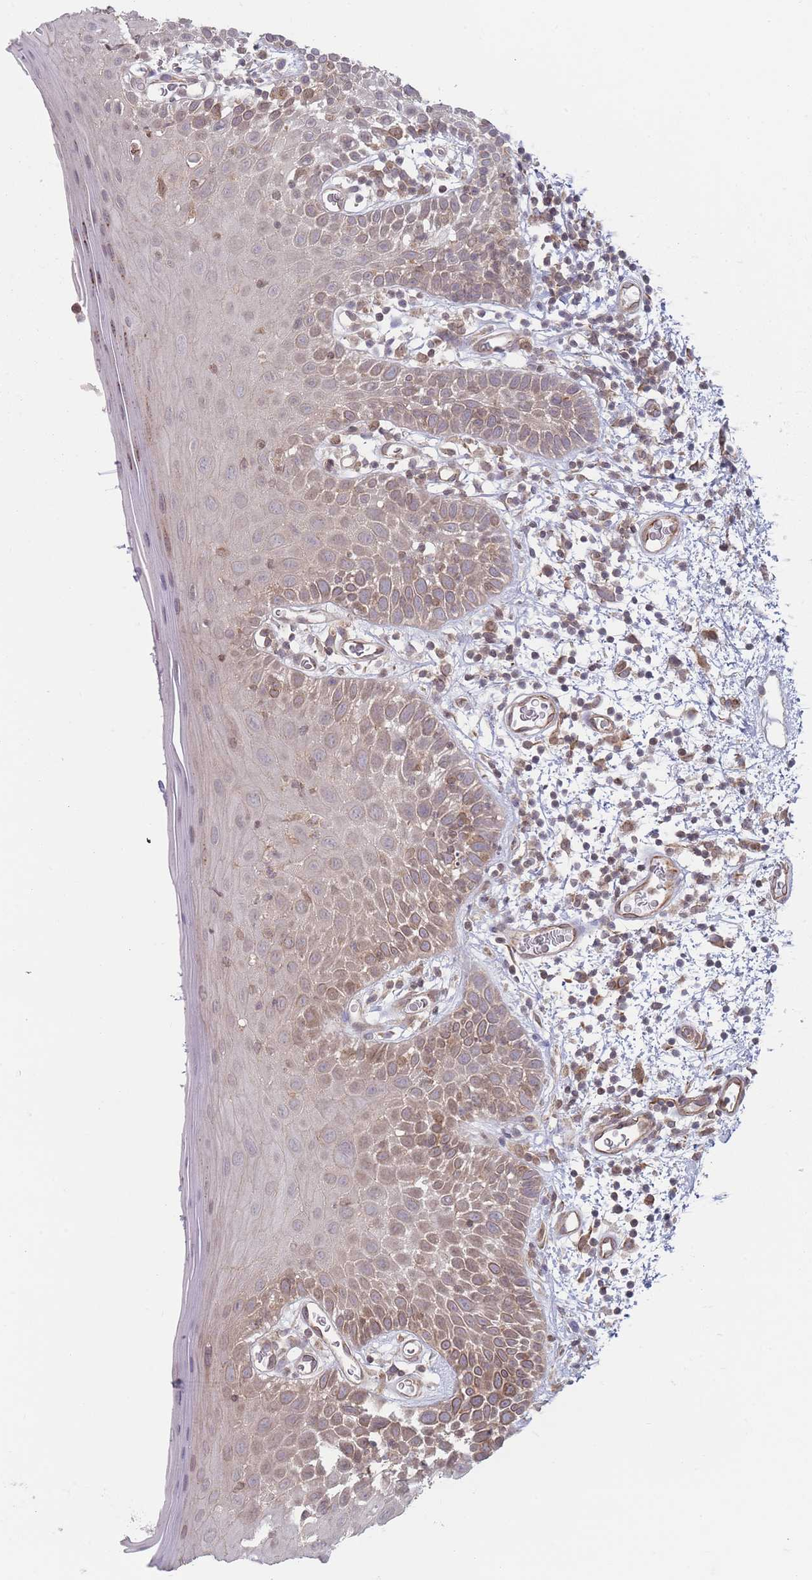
{"staining": {"intensity": "weak", "quantity": "25%-75%", "location": "cytoplasmic/membranous"}, "tissue": "oral mucosa", "cell_type": "Squamous epithelial cells", "image_type": "normal", "snomed": [{"axis": "morphology", "description": "Normal tissue, NOS"}, {"axis": "morphology", "description": "Squamous cell carcinoma, NOS"}, {"axis": "topography", "description": "Oral tissue"}, {"axis": "topography", "description": "Tounge, NOS"}, {"axis": "topography", "description": "Head-Neck"}], "caption": "Oral mucosa stained with DAB (3,3'-diaminobenzidine) immunohistochemistry (IHC) shows low levels of weak cytoplasmic/membranous positivity in approximately 25%-75% of squamous epithelial cells. (IHC, brightfield microscopy, high magnification).", "gene": "VRK2", "patient": {"sex": "male", "age": 76}}